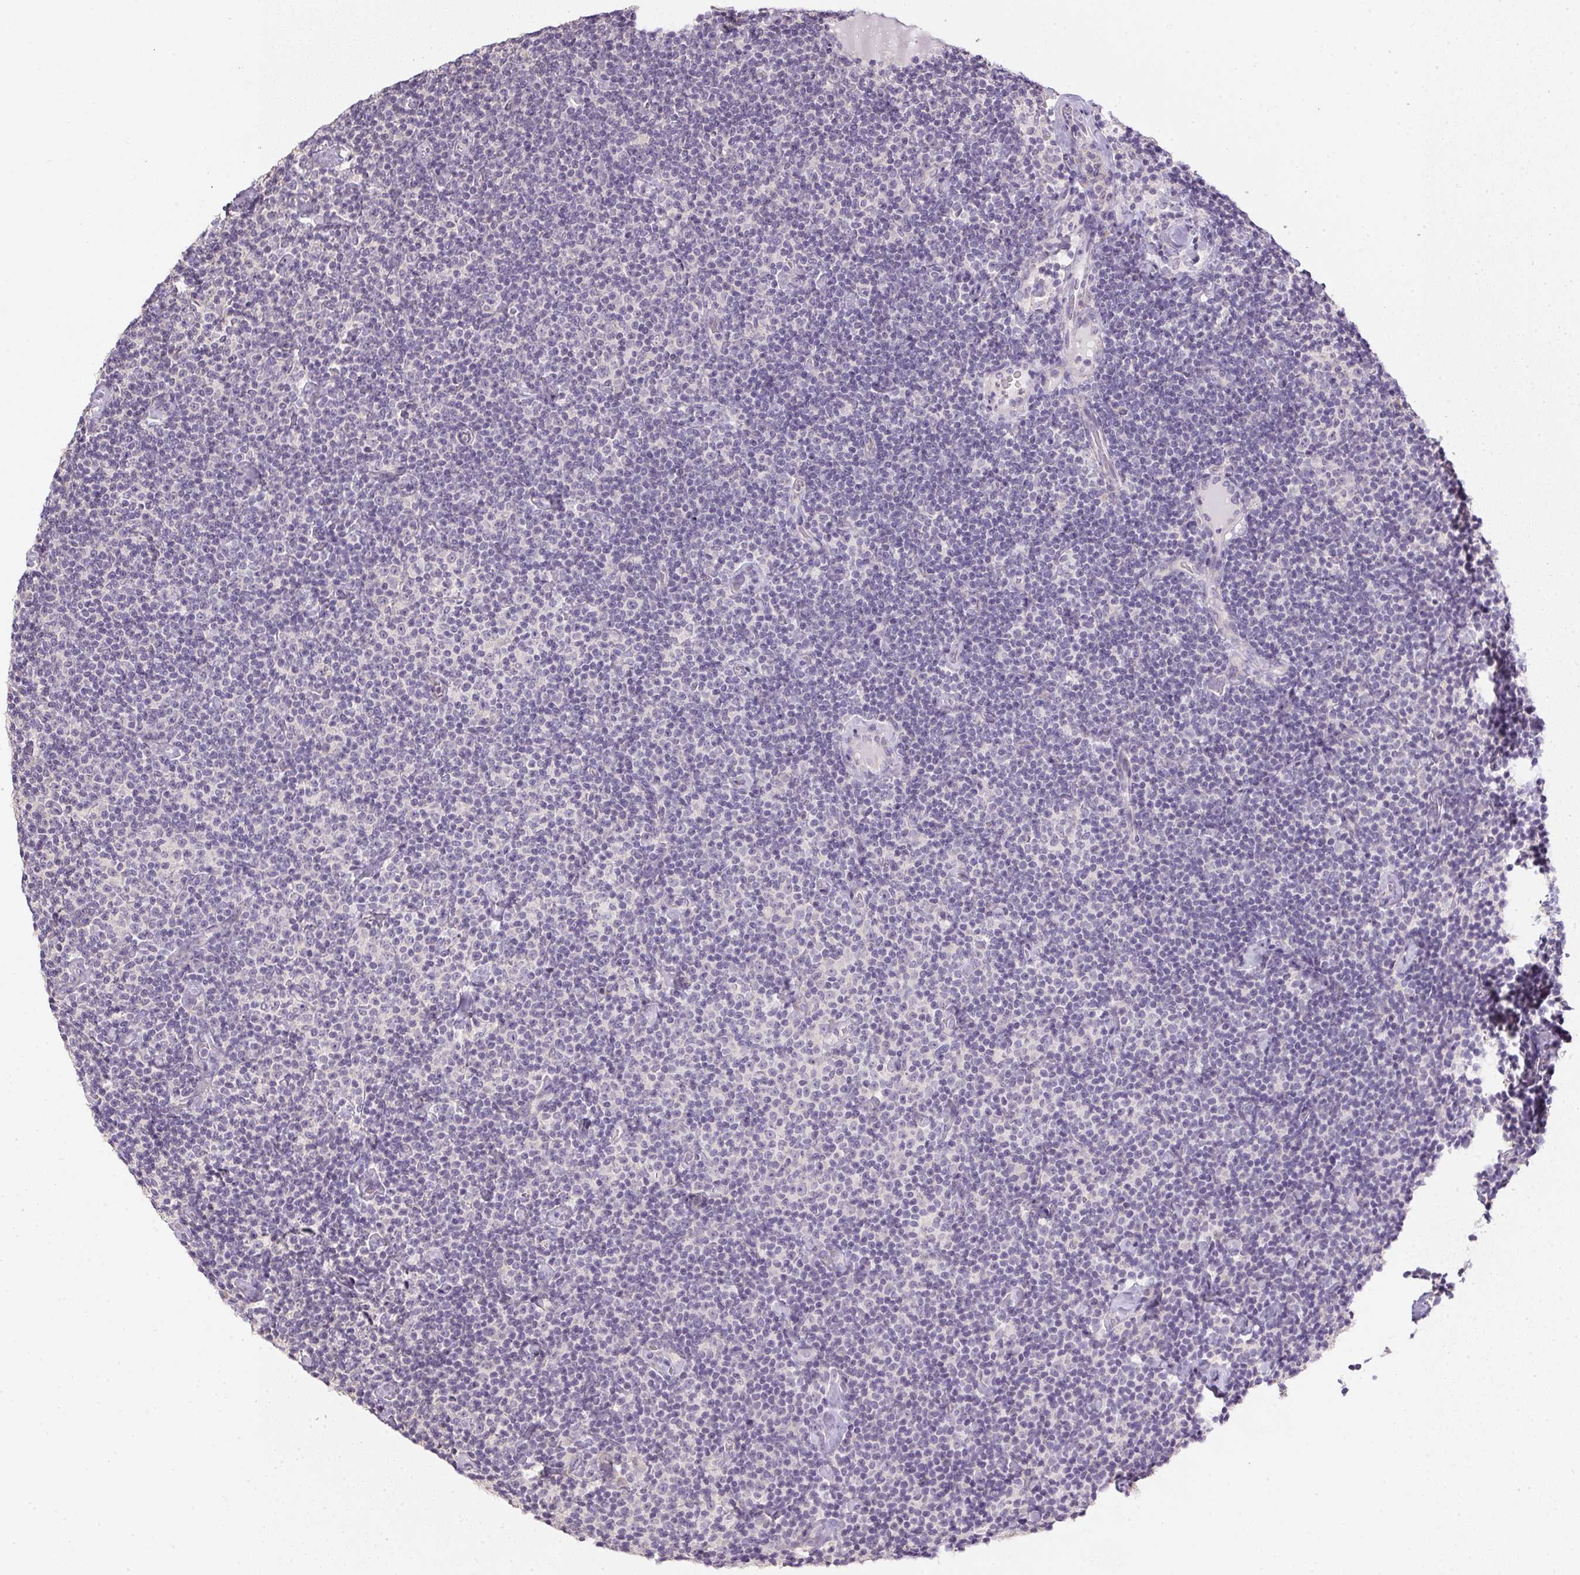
{"staining": {"intensity": "negative", "quantity": "none", "location": "none"}, "tissue": "lymphoma", "cell_type": "Tumor cells", "image_type": "cancer", "snomed": [{"axis": "morphology", "description": "Malignant lymphoma, non-Hodgkin's type, Low grade"}, {"axis": "topography", "description": "Lymph node"}], "caption": "Protein analysis of low-grade malignant lymphoma, non-Hodgkin's type demonstrates no significant positivity in tumor cells.", "gene": "SPACA9", "patient": {"sex": "male", "age": 81}}